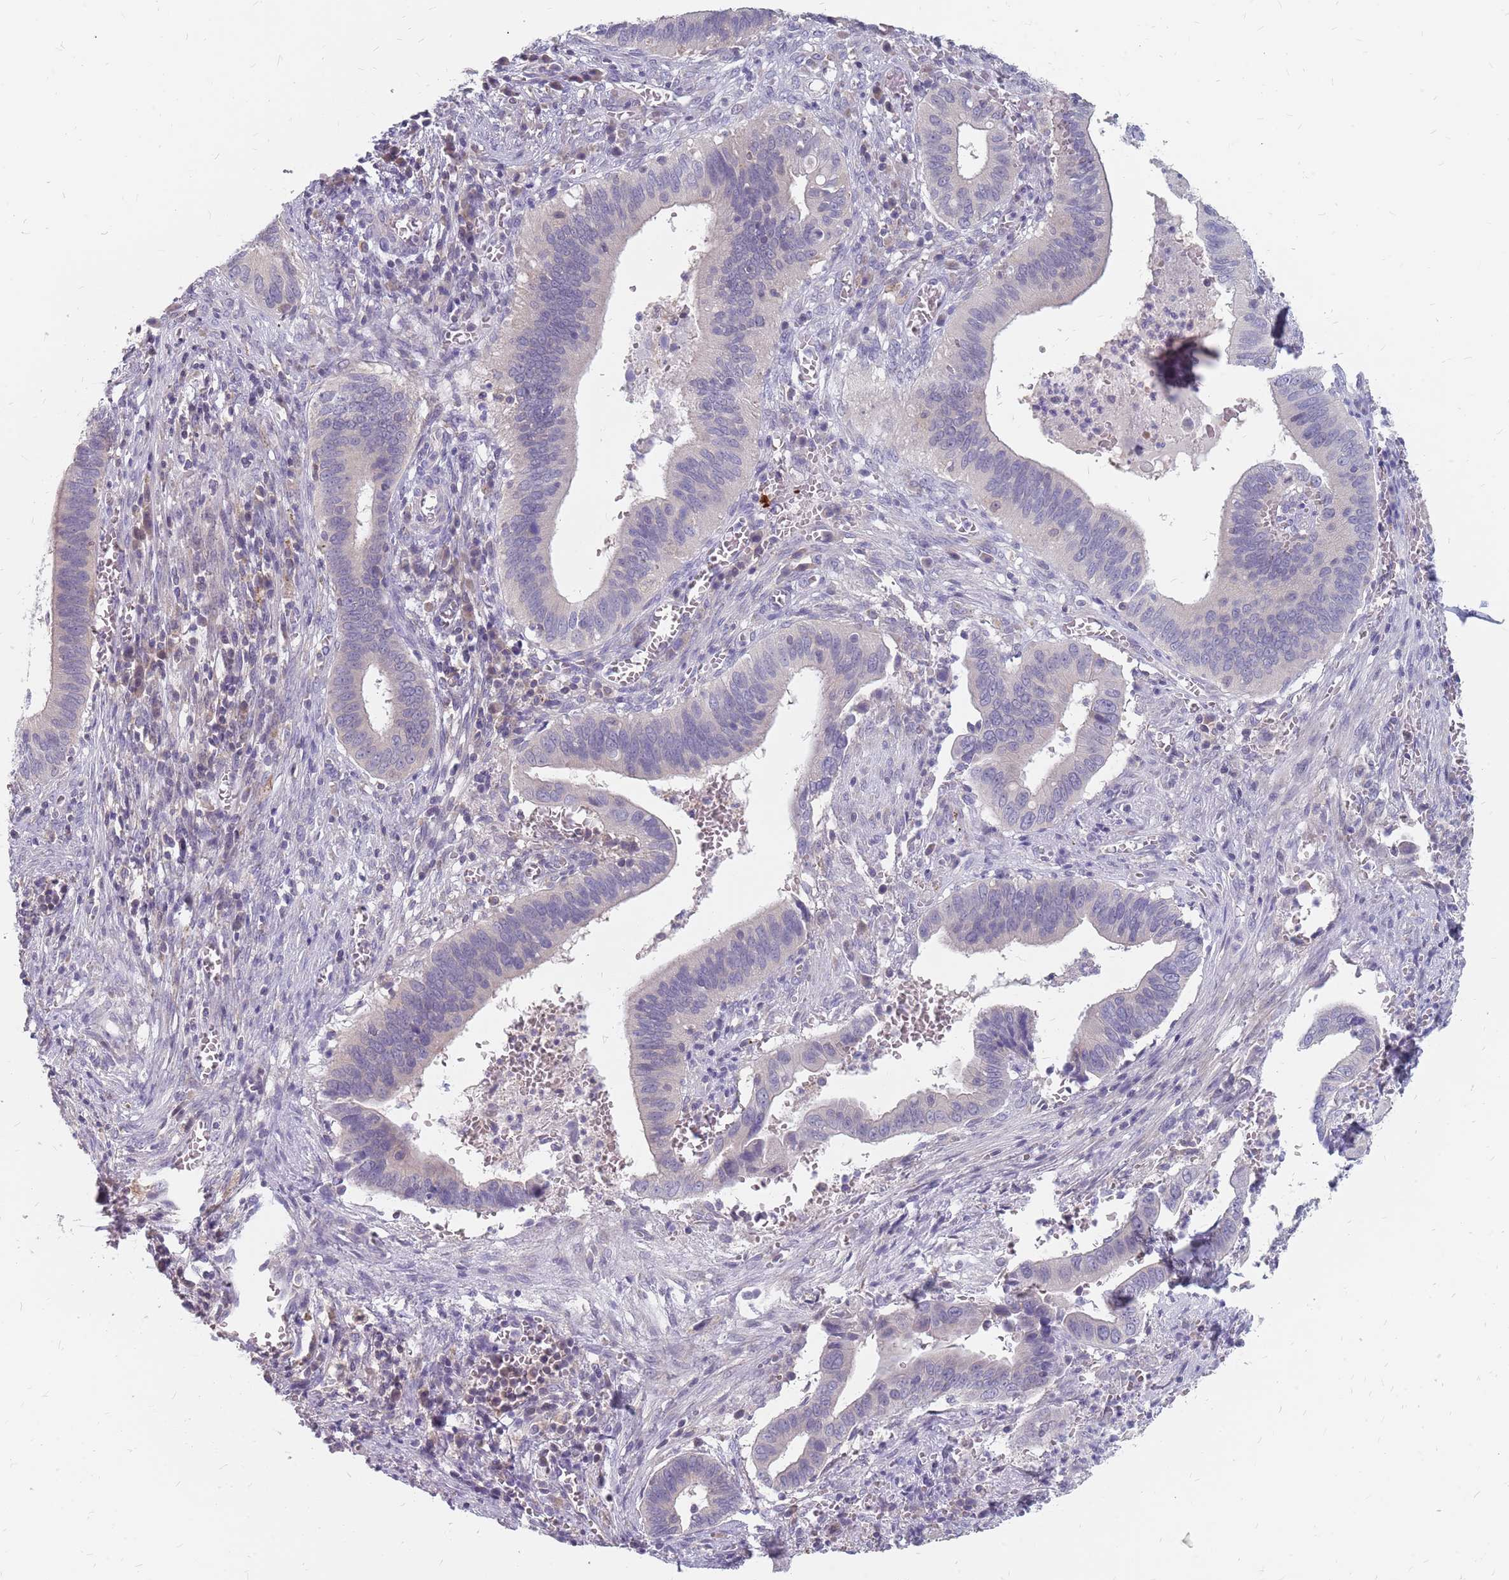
{"staining": {"intensity": "negative", "quantity": "none", "location": "none"}, "tissue": "cervical cancer", "cell_type": "Tumor cells", "image_type": "cancer", "snomed": [{"axis": "morphology", "description": "Adenocarcinoma, NOS"}, {"axis": "topography", "description": "Cervix"}], "caption": "Immunohistochemical staining of human cervical cancer reveals no significant positivity in tumor cells.", "gene": "CMTR2", "patient": {"sex": "female", "age": 42}}